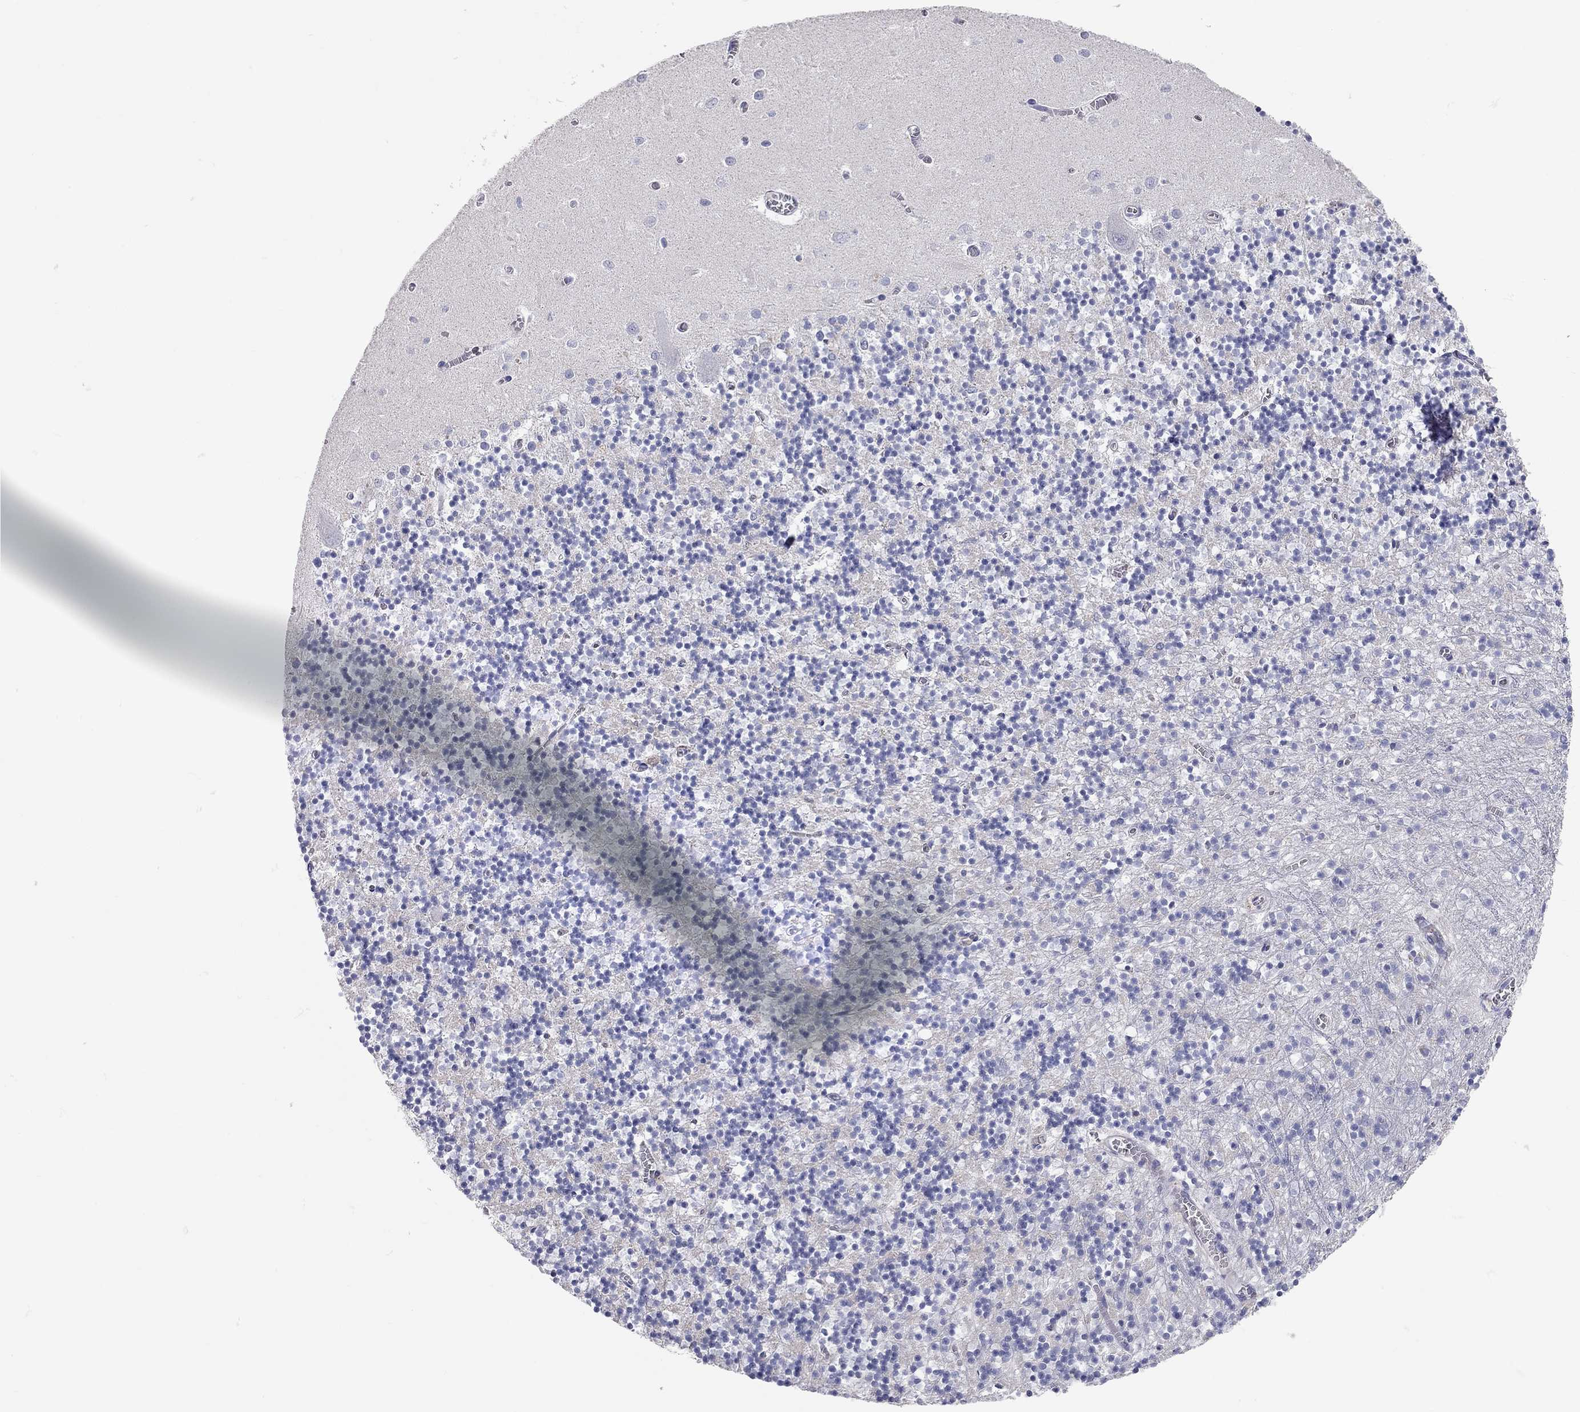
{"staining": {"intensity": "negative", "quantity": "none", "location": "none"}, "tissue": "cerebellum", "cell_type": "Cells in granular layer", "image_type": "normal", "snomed": [{"axis": "morphology", "description": "Normal tissue, NOS"}, {"axis": "topography", "description": "Cerebellum"}], "caption": "There is no significant positivity in cells in granular layer of cerebellum. (DAB immunohistochemistry visualized using brightfield microscopy, high magnification).", "gene": "C10orf90", "patient": {"sex": "female", "age": 64}}